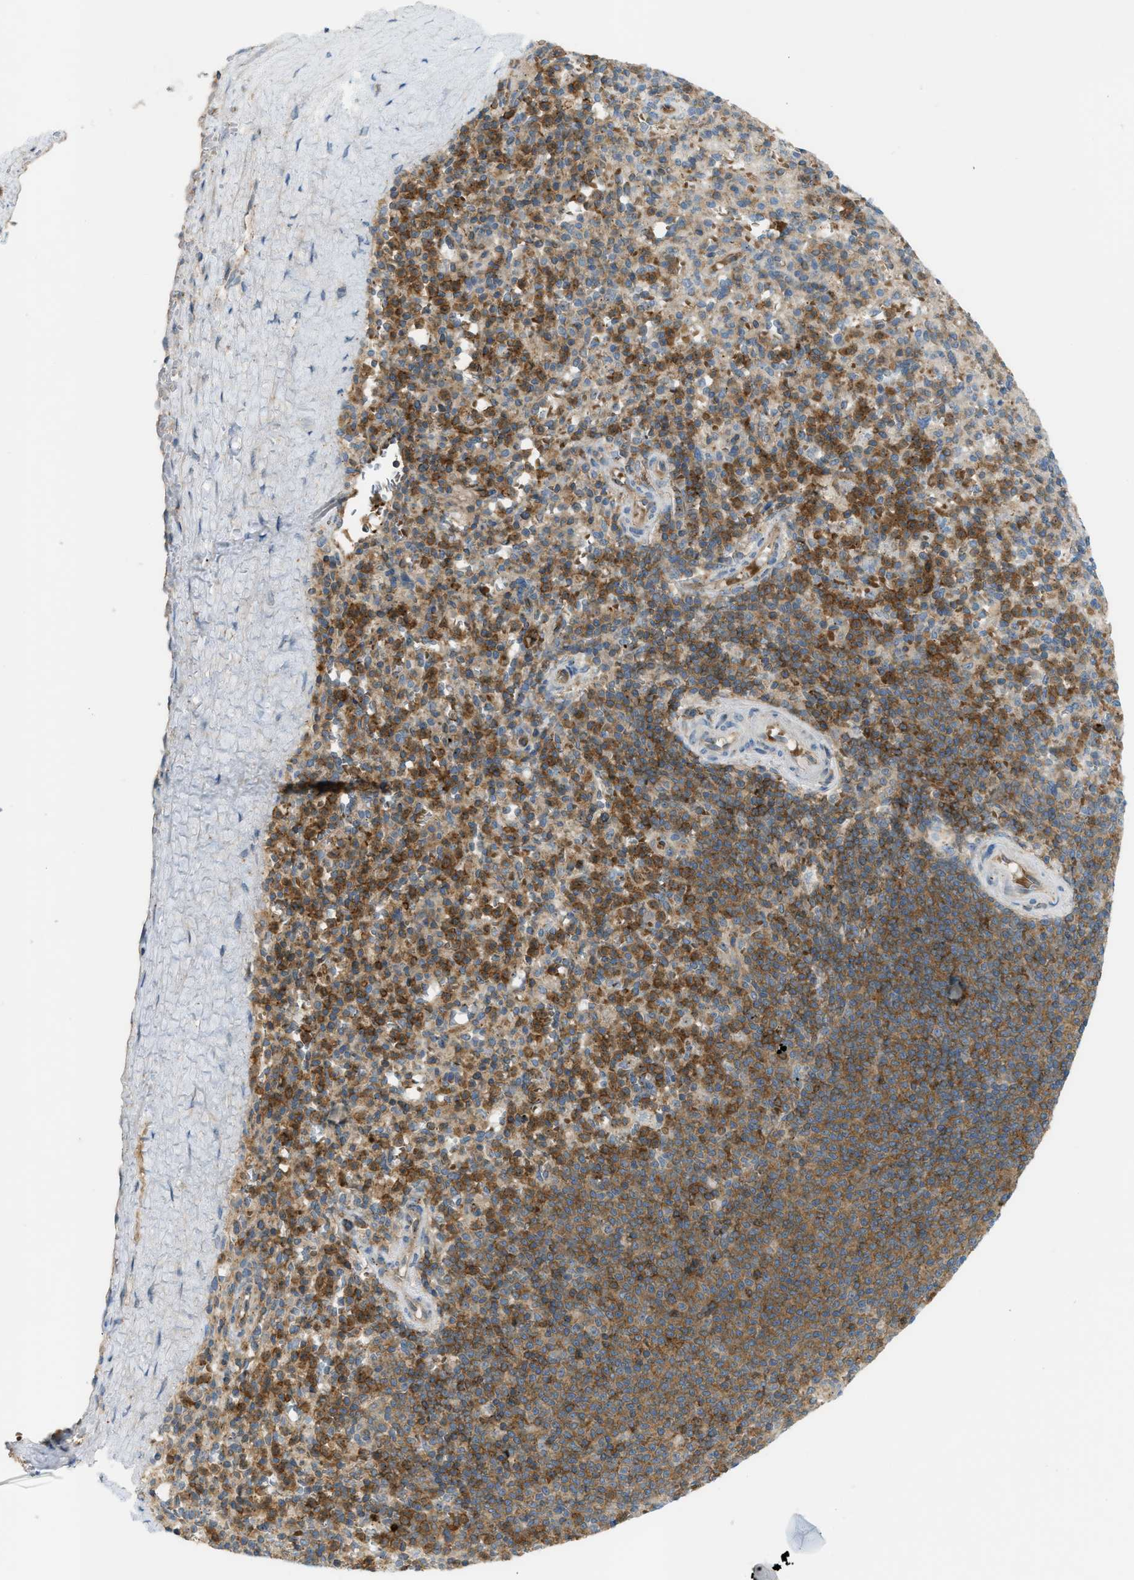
{"staining": {"intensity": "strong", "quantity": "25%-75%", "location": "cytoplasmic/membranous"}, "tissue": "spleen", "cell_type": "Cells in red pulp", "image_type": "normal", "snomed": [{"axis": "morphology", "description": "Normal tissue, NOS"}, {"axis": "topography", "description": "Spleen"}], "caption": "High-magnification brightfield microscopy of unremarkable spleen stained with DAB (brown) and counterstained with hematoxylin (blue). cells in red pulp exhibit strong cytoplasmic/membranous positivity is seen in approximately25%-75% of cells.", "gene": "GRK6", "patient": {"sex": "male", "age": 36}}